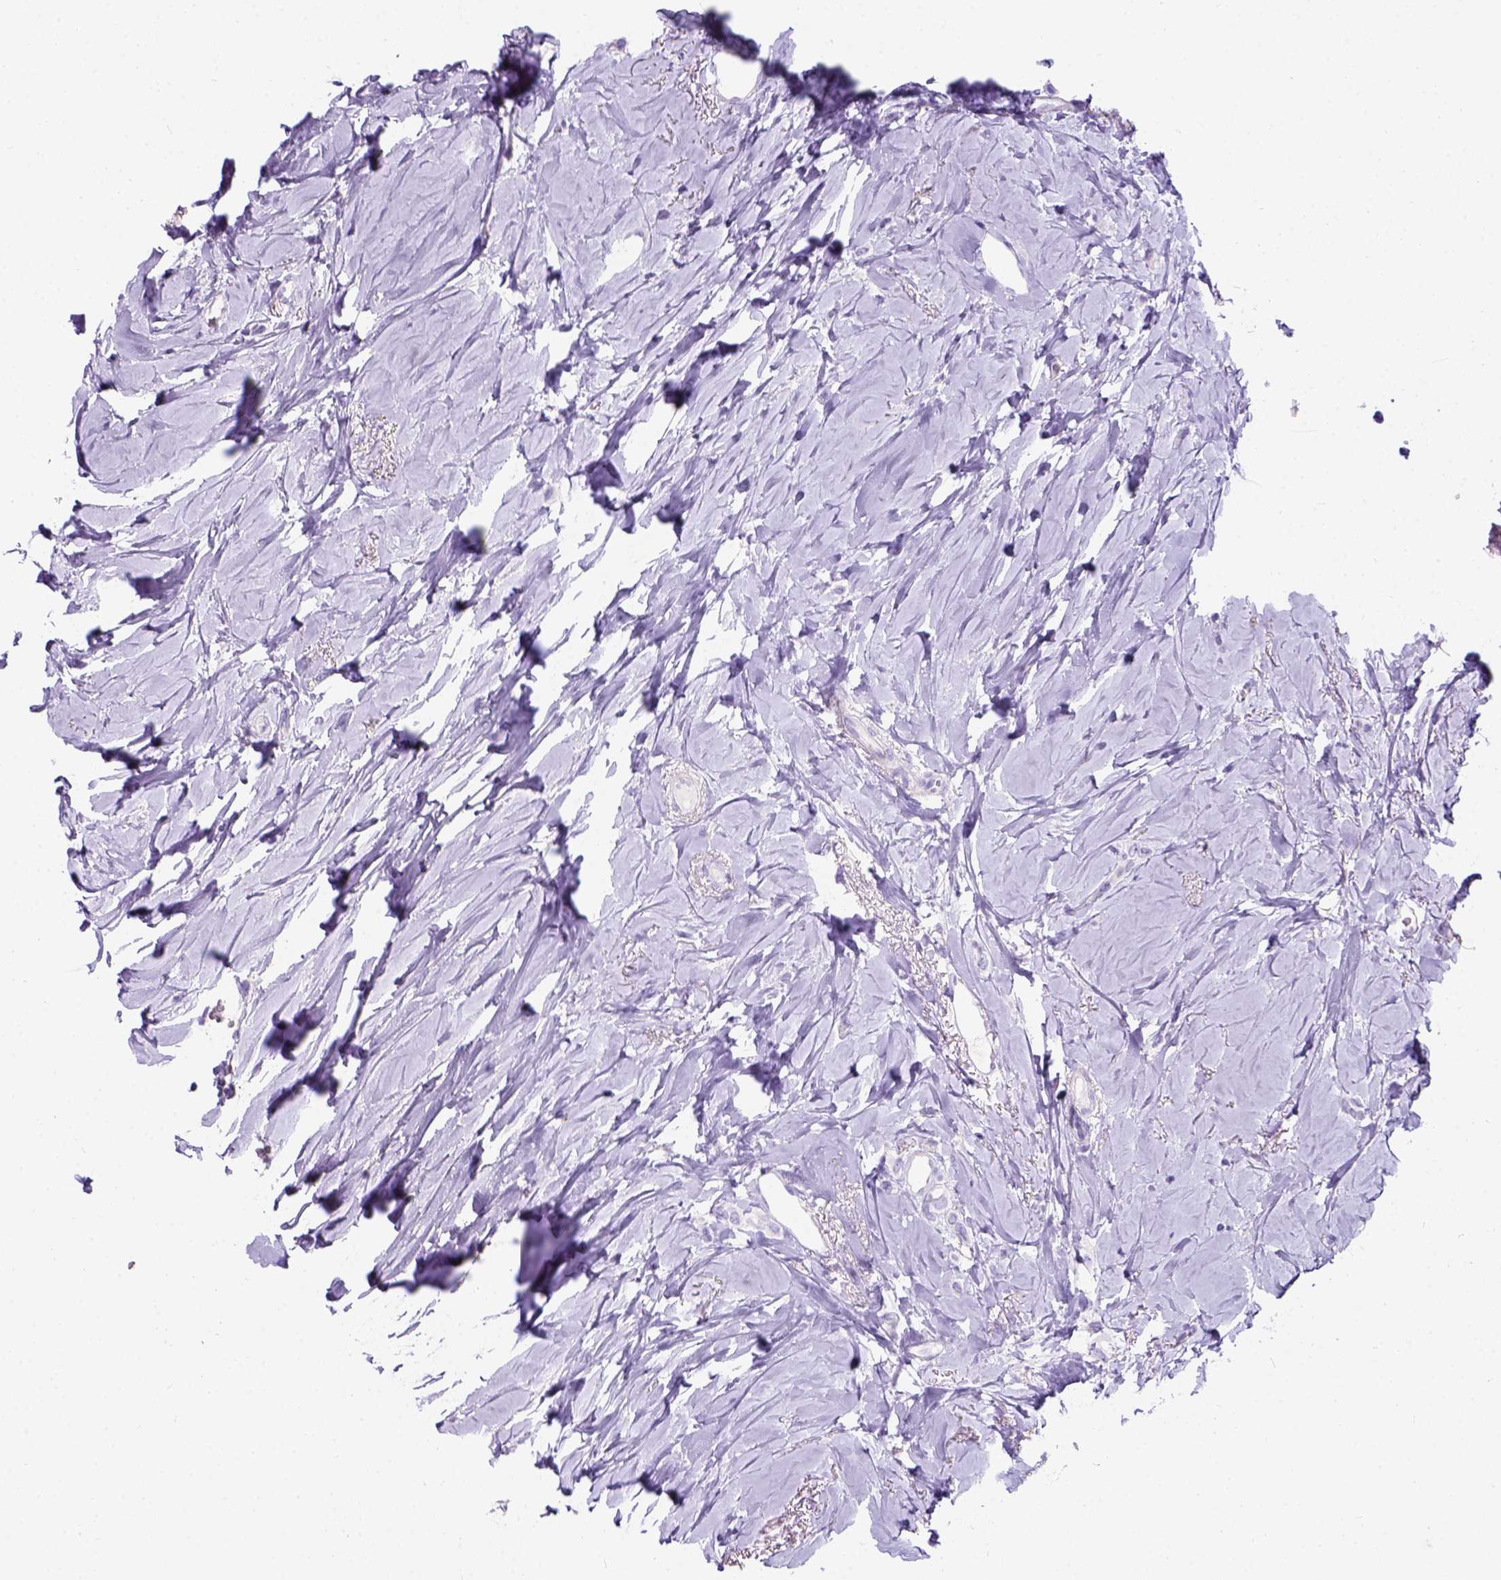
{"staining": {"intensity": "negative", "quantity": "none", "location": "none"}, "tissue": "breast cancer", "cell_type": "Tumor cells", "image_type": "cancer", "snomed": [{"axis": "morphology", "description": "Lobular carcinoma"}, {"axis": "topography", "description": "Breast"}], "caption": "This histopathology image is of lobular carcinoma (breast) stained with IHC to label a protein in brown with the nuclei are counter-stained blue. There is no staining in tumor cells. (DAB immunohistochemistry (IHC) with hematoxylin counter stain).", "gene": "C7orf57", "patient": {"sex": "female", "age": 66}}